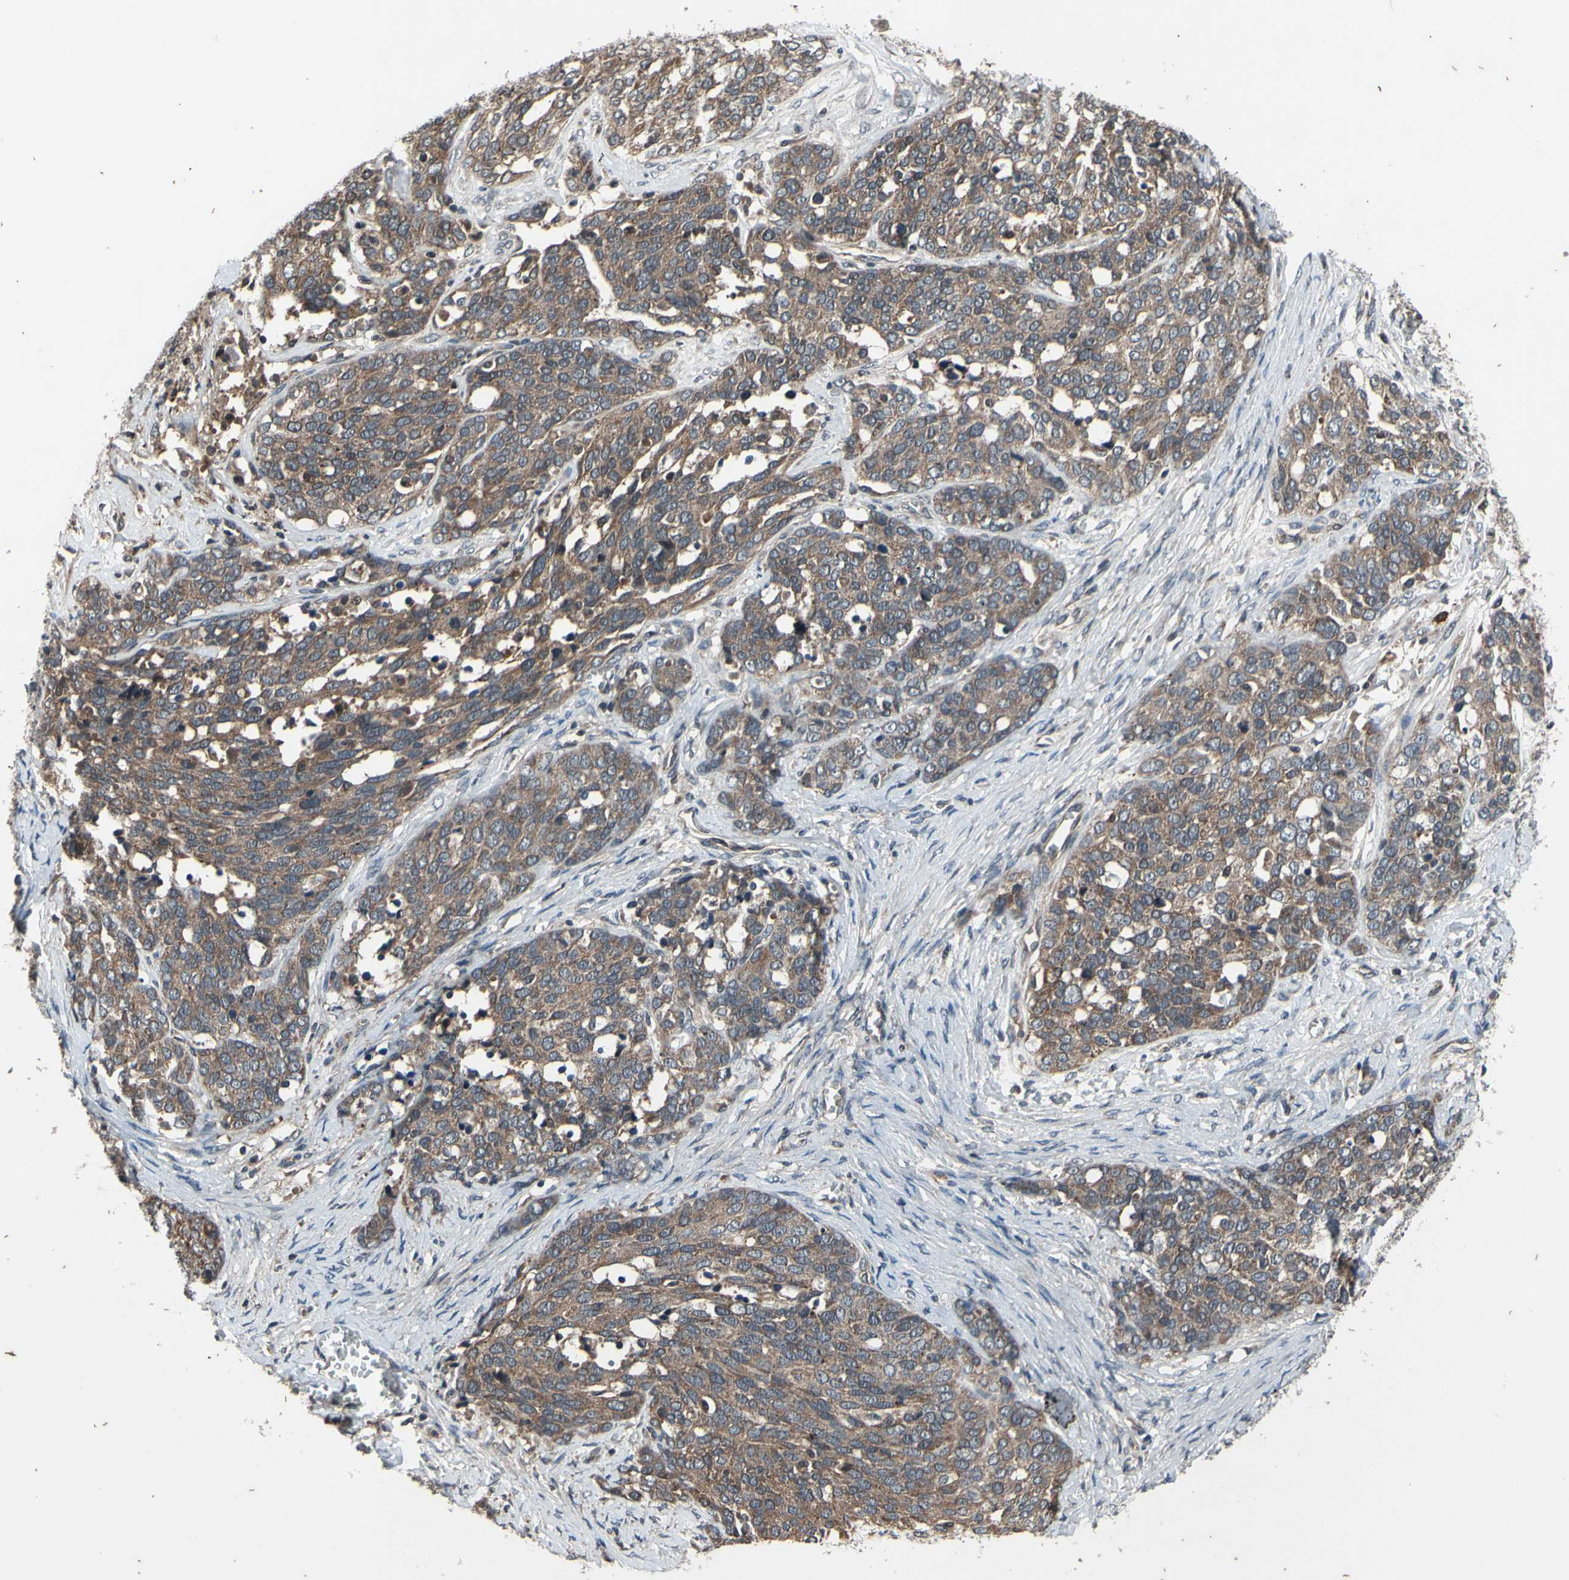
{"staining": {"intensity": "moderate", "quantity": ">75%", "location": "cytoplasmic/membranous"}, "tissue": "ovarian cancer", "cell_type": "Tumor cells", "image_type": "cancer", "snomed": [{"axis": "morphology", "description": "Cystadenocarcinoma, serous, NOS"}, {"axis": "topography", "description": "Ovary"}], "caption": "IHC photomicrograph of ovarian cancer stained for a protein (brown), which reveals medium levels of moderate cytoplasmic/membranous positivity in approximately >75% of tumor cells.", "gene": "MBTPS2", "patient": {"sex": "female", "age": 44}}